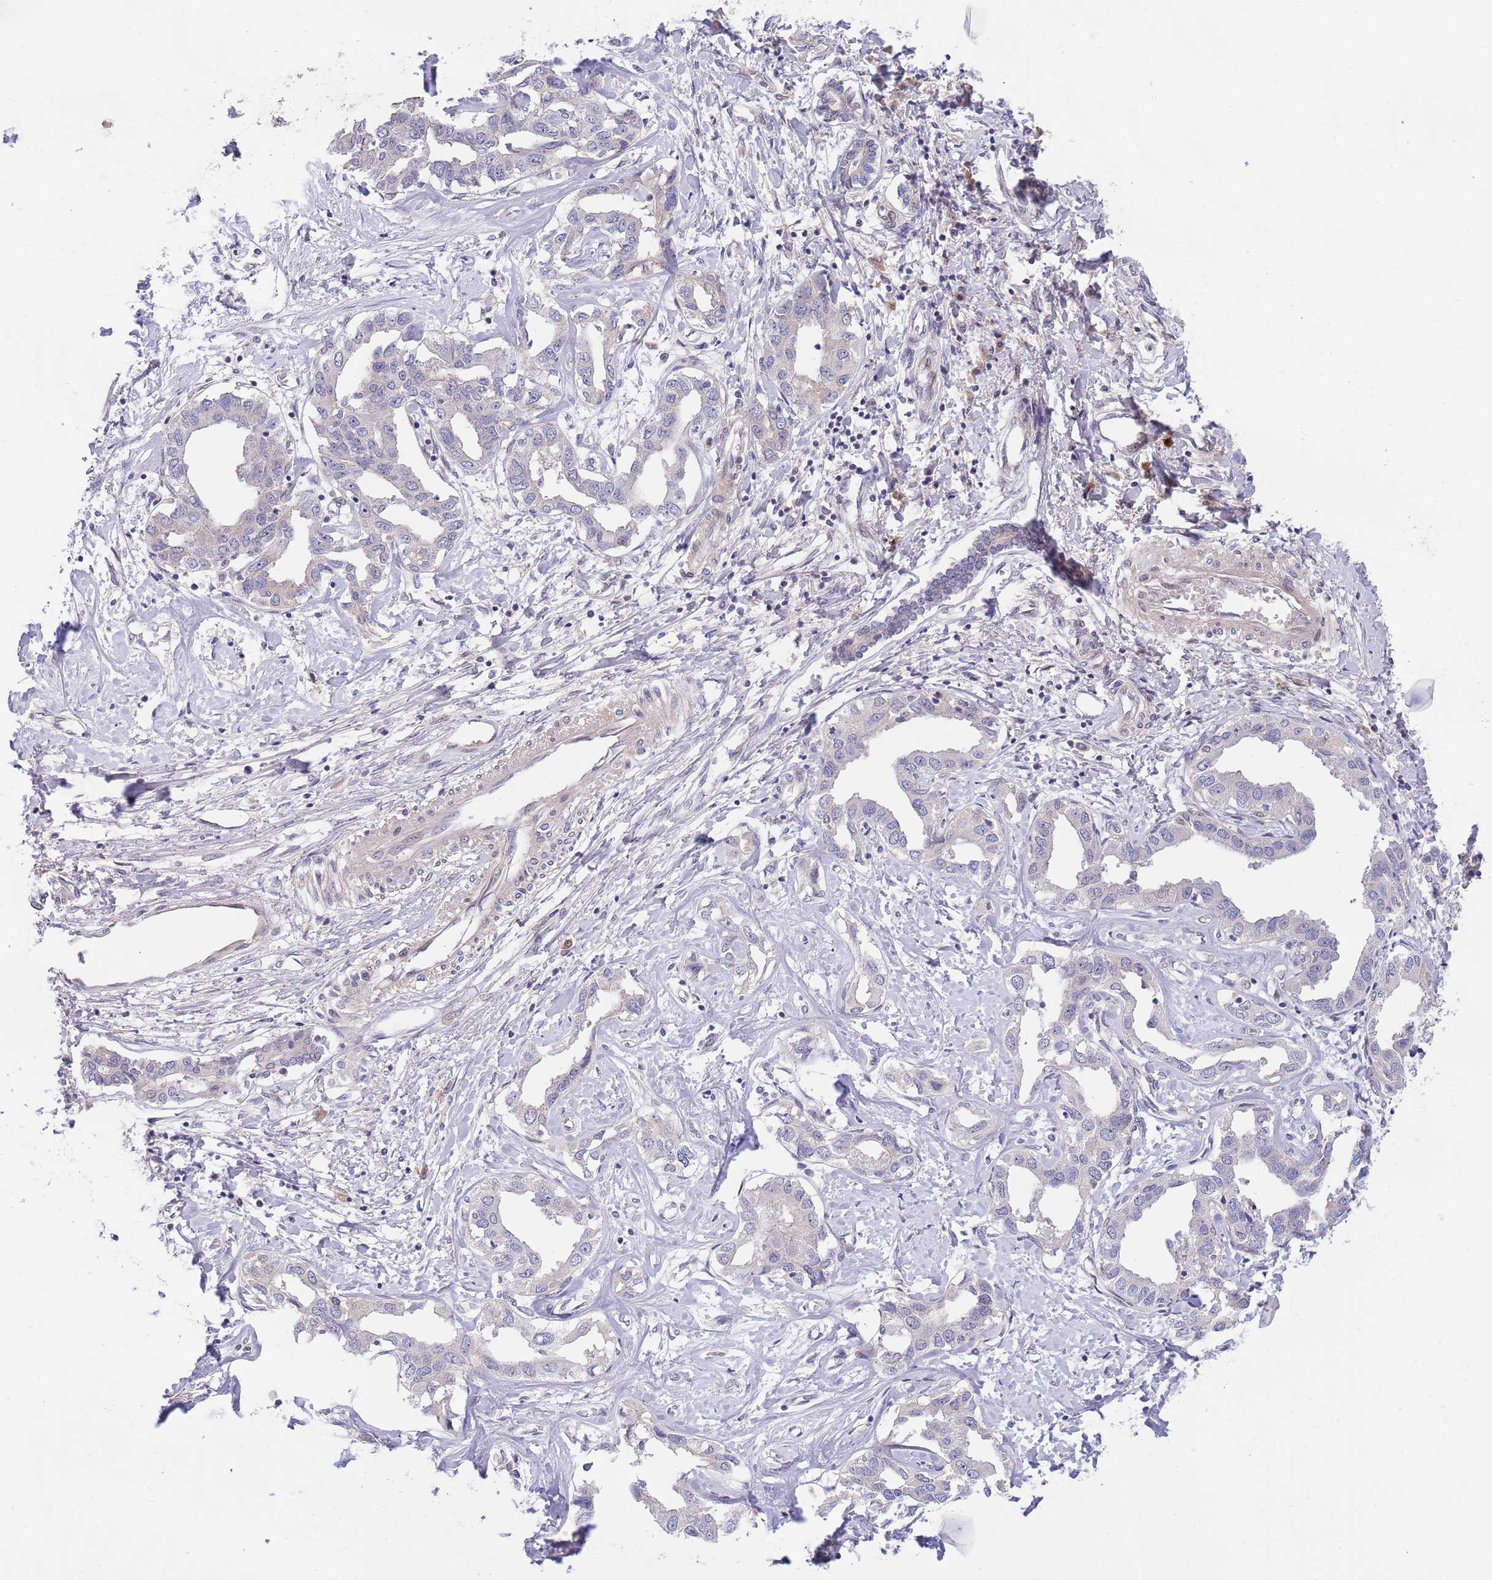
{"staining": {"intensity": "negative", "quantity": "none", "location": "none"}, "tissue": "liver cancer", "cell_type": "Tumor cells", "image_type": "cancer", "snomed": [{"axis": "morphology", "description": "Cholangiocarcinoma"}, {"axis": "topography", "description": "Liver"}], "caption": "Immunohistochemical staining of human liver cancer (cholangiocarcinoma) shows no significant positivity in tumor cells. (DAB (3,3'-diaminobenzidine) immunohistochemistry (IHC), high magnification).", "gene": "NLRP6", "patient": {"sex": "male", "age": 59}}